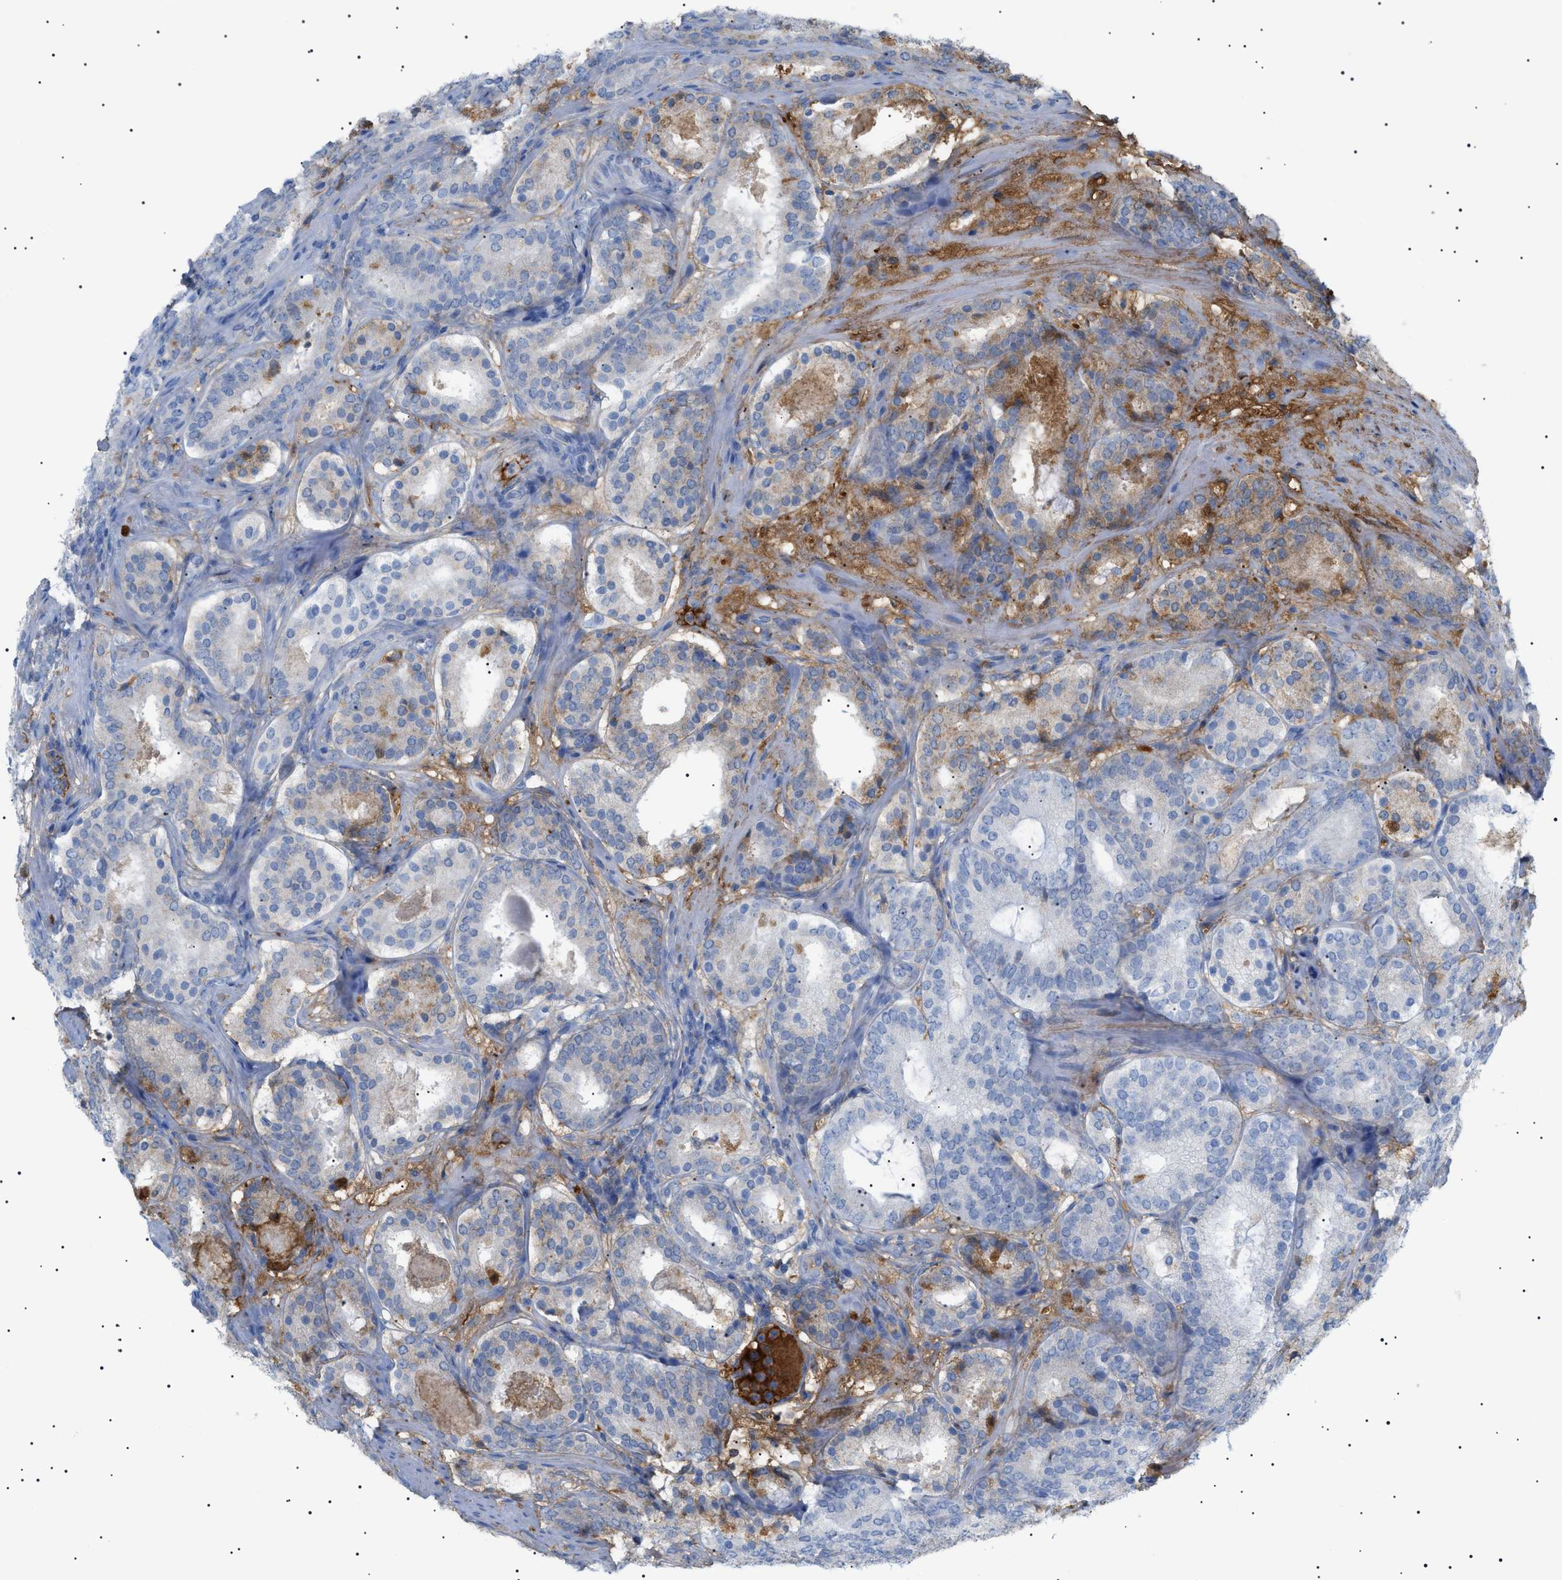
{"staining": {"intensity": "weak", "quantity": "25%-75%", "location": "cytoplasmic/membranous"}, "tissue": "prostate cancer", "cell_type": "Tumor cells", "image_type": "cancer", "snomed": [{"axis": "morphology", "description": "Adenocarcinoma, Low grade"}, {"axis": "topography", "description": "Prostate"}], "caption": "Prostate low-grade adenocarcinoma stained with a brown dye displays weak cytoplasmic/membranous positive positivity in about 25%-75% of tumor cells.", "gene": "LPA", "patient": {"sex": "male", "age": 69}}